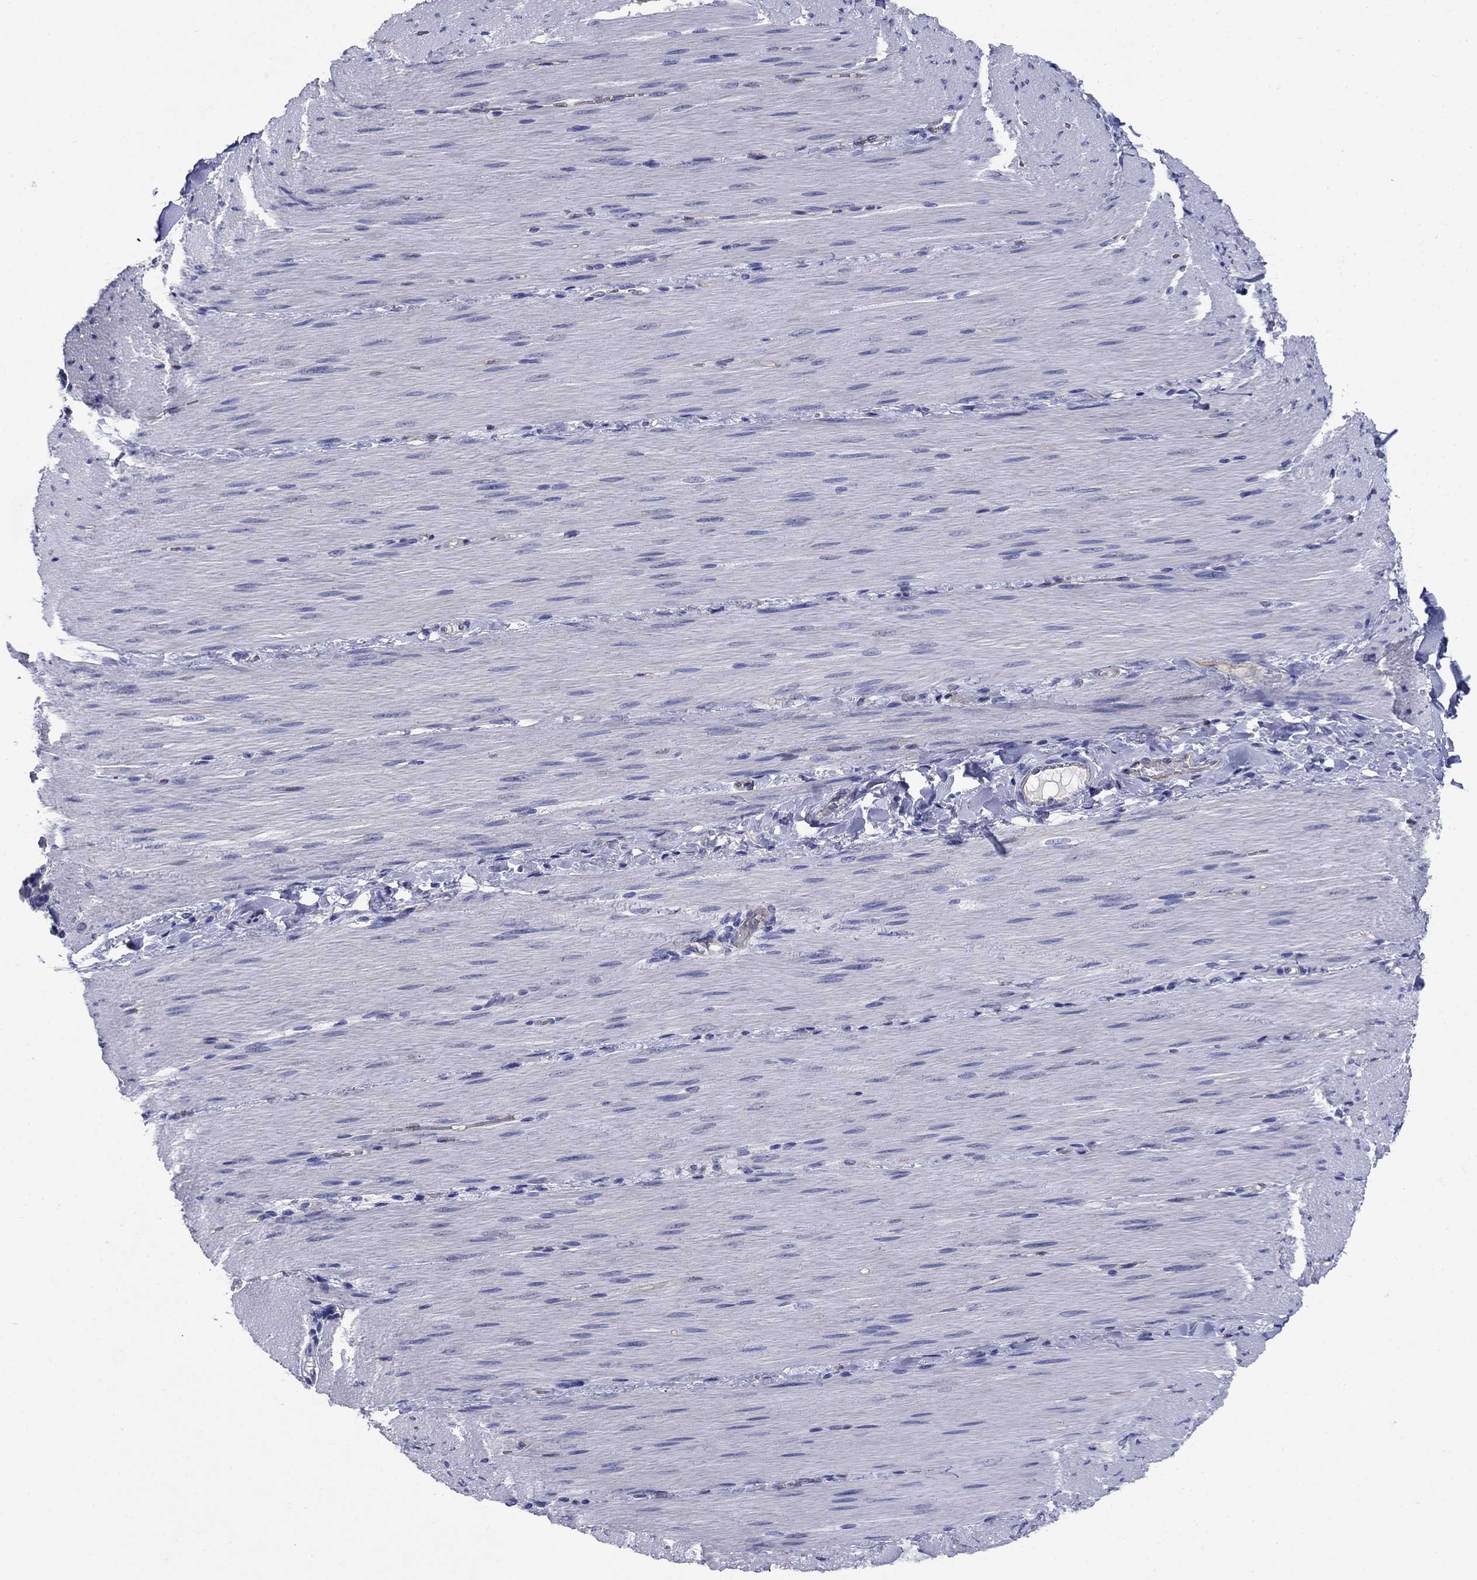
{"staining": {"intensity": "negative", "quantity": "none", "location": "none"}, "tissue": "adipose tissue", "cell_type": "Adipocytes", "image_type": "normal", "snomed": [{"axis": "morphology", "description": "Normal tissue, NOS"}, {"axis": "topography", "description": "Smooth muscle"}, {"axis": "topography", "description": "Duodenum"}, {"axis": "topography", "description": "Peripheral nerve tissue"}], "caption": "Protein analysis of benign adipose tissue exhibits no significant staining in adipocytes. Nuclei are stained in blue.", "gene": "SMCP", "patient": {"sex": "female", "age": 61}}